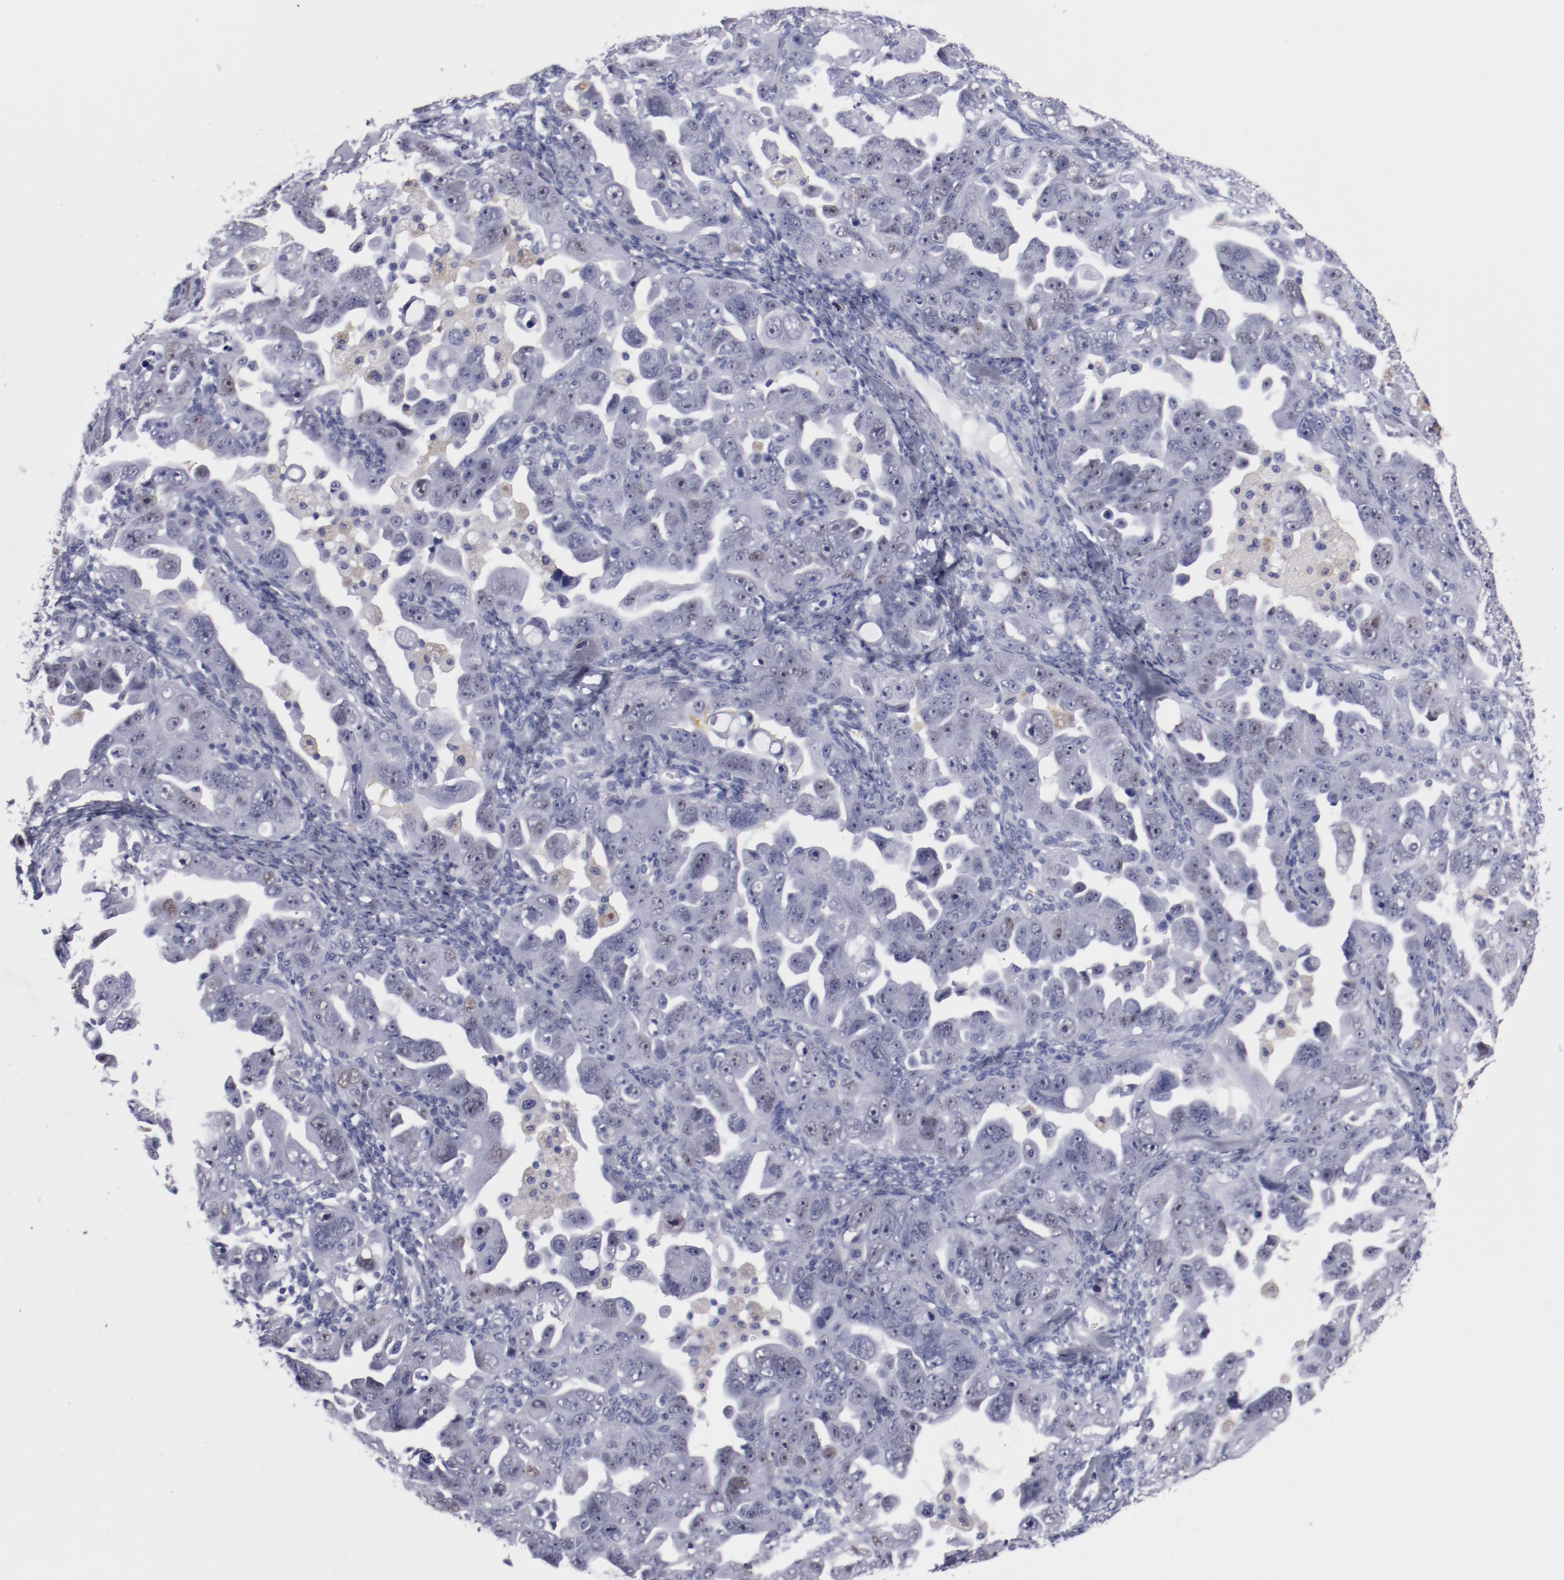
{"staining": {"intensity": "weak", "quantity": "<25%", "location": "nuclear"}, "tissue": "ovarian cancer", "cell_type": "Tumor cells", "image_type": "cancer", "snomed": [{"axis": "morphology", "description": "Cystadenocarcinoma, serous, NOS"}, {"axis": "topography", "description": "Ovary"}], "caption": "Immunohistochemical staining of human ovarian cancer (serous cystadenocarcinoma) displays no significant positivity in tumor cells. (DAB immunohistochemistry with hematoxylin counter stain).", "gene": "HNF1B", "patient": {"sex": "female", "age": 66}}